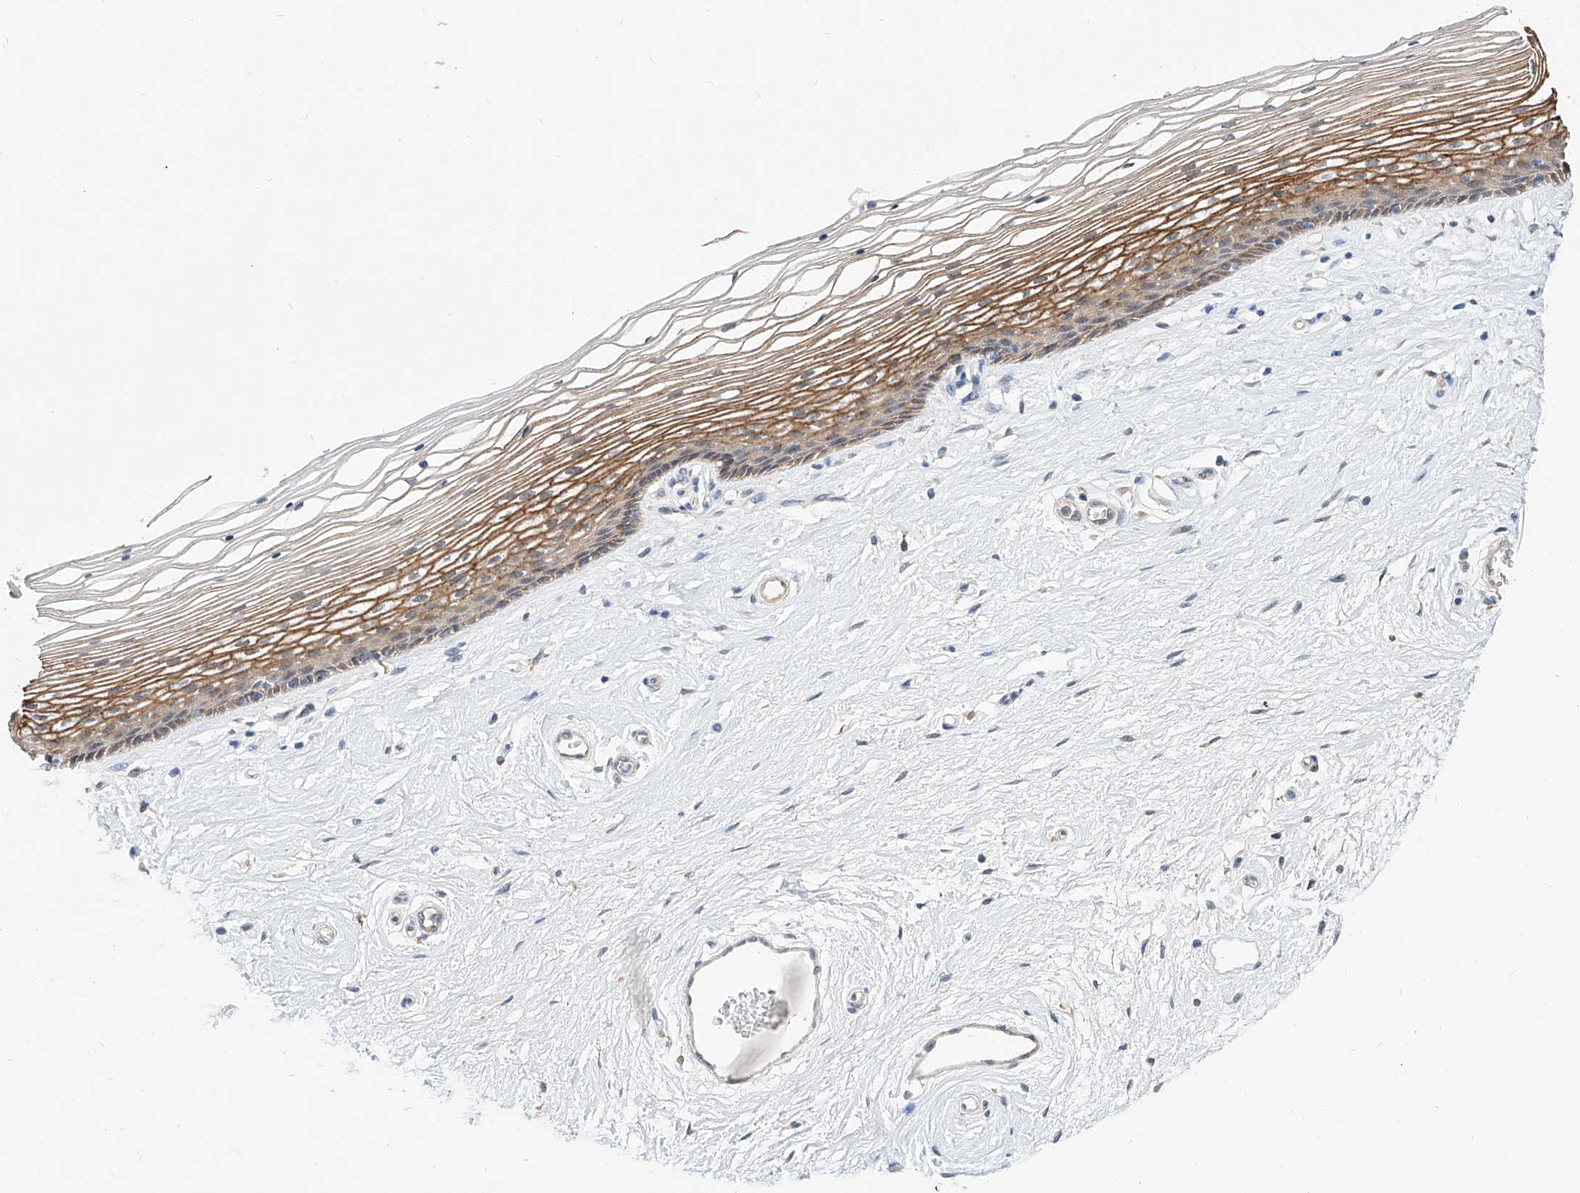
{"staining": {"intensity": "moderate", "quantity": ">75%", "location": "cytoplasmic/membranous"}, "tissue": "vagina", "cell_type": "Squamous epithelial cells", "image_type": "normal", "snomed": [{"axis": "morphology", "description": "Normal tissue, NOS"}, {"axis": "topography", "description": "Vagina"}], "caption": "Protein analysis of unremarkable vagina exhibits moderate cytoplasmic/membranous staining in about >75% of squamous epithelial cells.", "gene": "MAGEE2", "patient": {"sex": "female", "age": 46}}